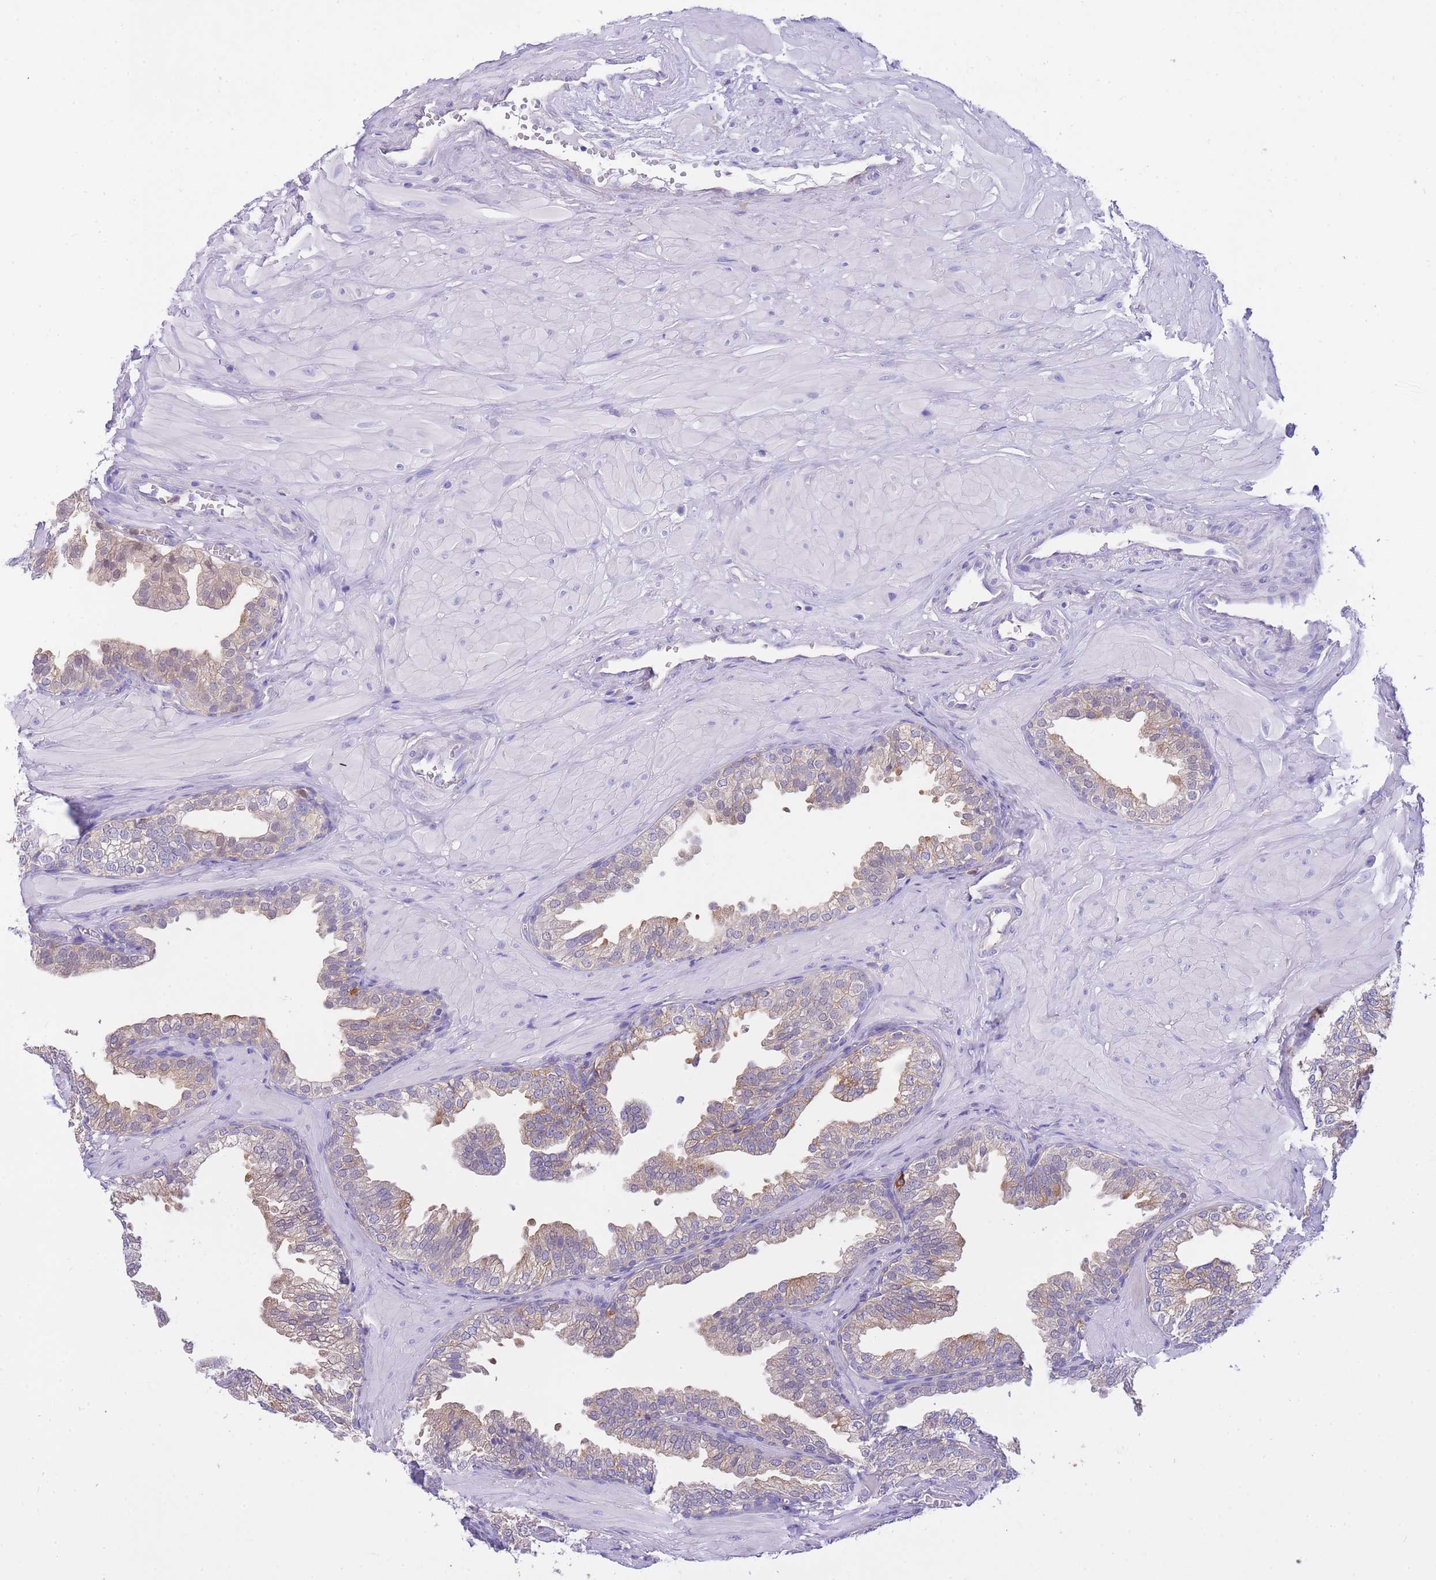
{"staining": {"intensity": "weak", "quantity": "25%-75%", "location": "cytoplasmic/membranous"}, "tissue": "prostate", "cell_type": "Glandular cells", "image_type": "normal", "snomed": [{"axis": "morphology", "description": "Normal tissue, NOS"}, {"axis": "topography", "description": "Prostate"}, {"axis": "topography", "description": "Peripheral nerve tissue"}], "caption": "DAB immunohistochemical staining of normal human prostate demonstrates weak cytoplasmic/membranous protein staining in about 25%-75% of glandular cells.", "gene": "NAMPT", "patient": {"sex": "male", "age": 55}}